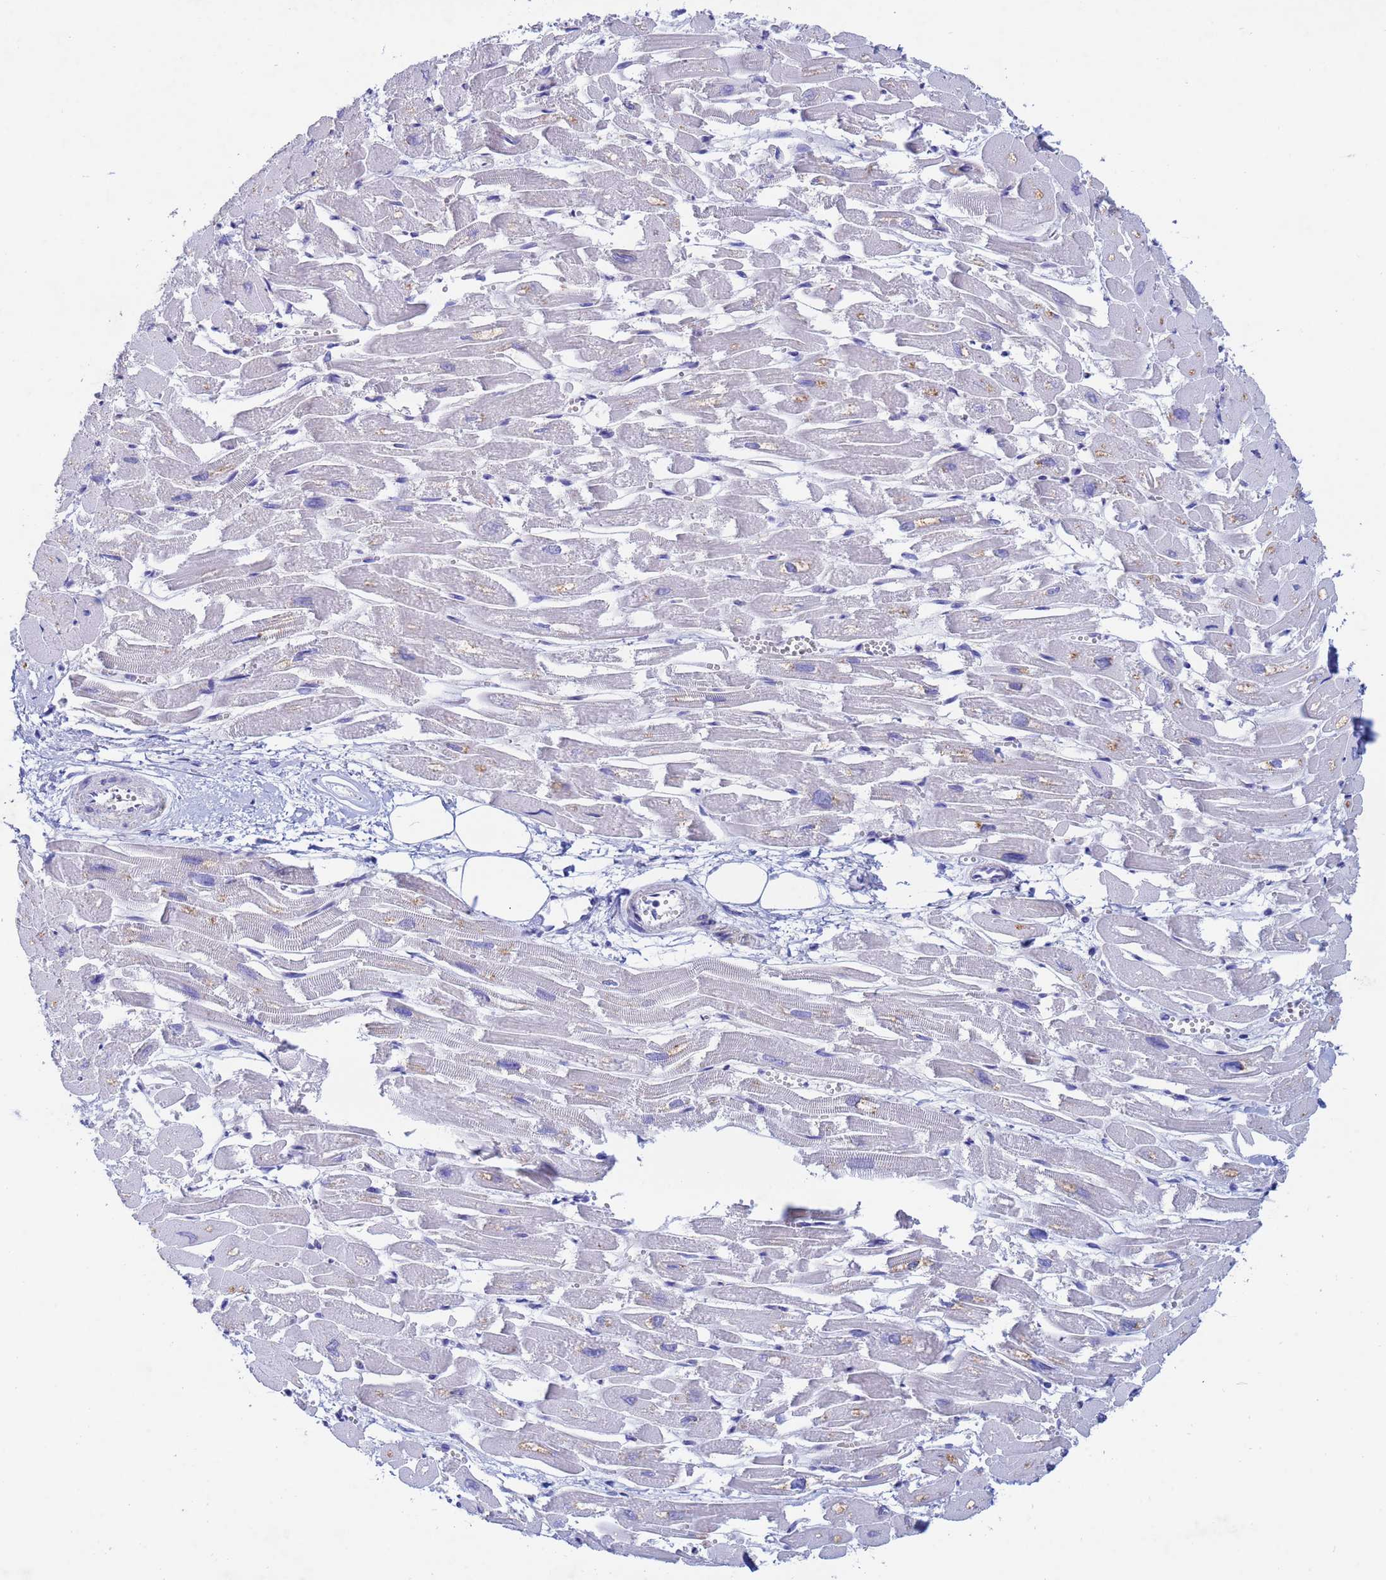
{"staining": {"intensity": "negative", "quantity": "none", "location": "none"}, "tissue": "heart muscle", "cell_type": "Cardiomyocytes", "image_type": "normal", "snomed": [{"axis": "morphology", "description": "Normal tissue, NOS"}, {"axis": "topography", "description": "Heart"}], "caption": "Immunohistochemistry image of benign heart muscle: human heart muscle stained with DAB (3,3'-diaminobenzidine) exhibits no significant protein positivity in cardiomyocytes. The staining was performed using DAB (3,3'-diaminobenzidine) to visualize the protein expression in brown, while the nuclei were stained in blue with hematoxylin (Magnification: 20x).", "gene": "CSTB", "patient": {"sex": "male", "age": 54}}